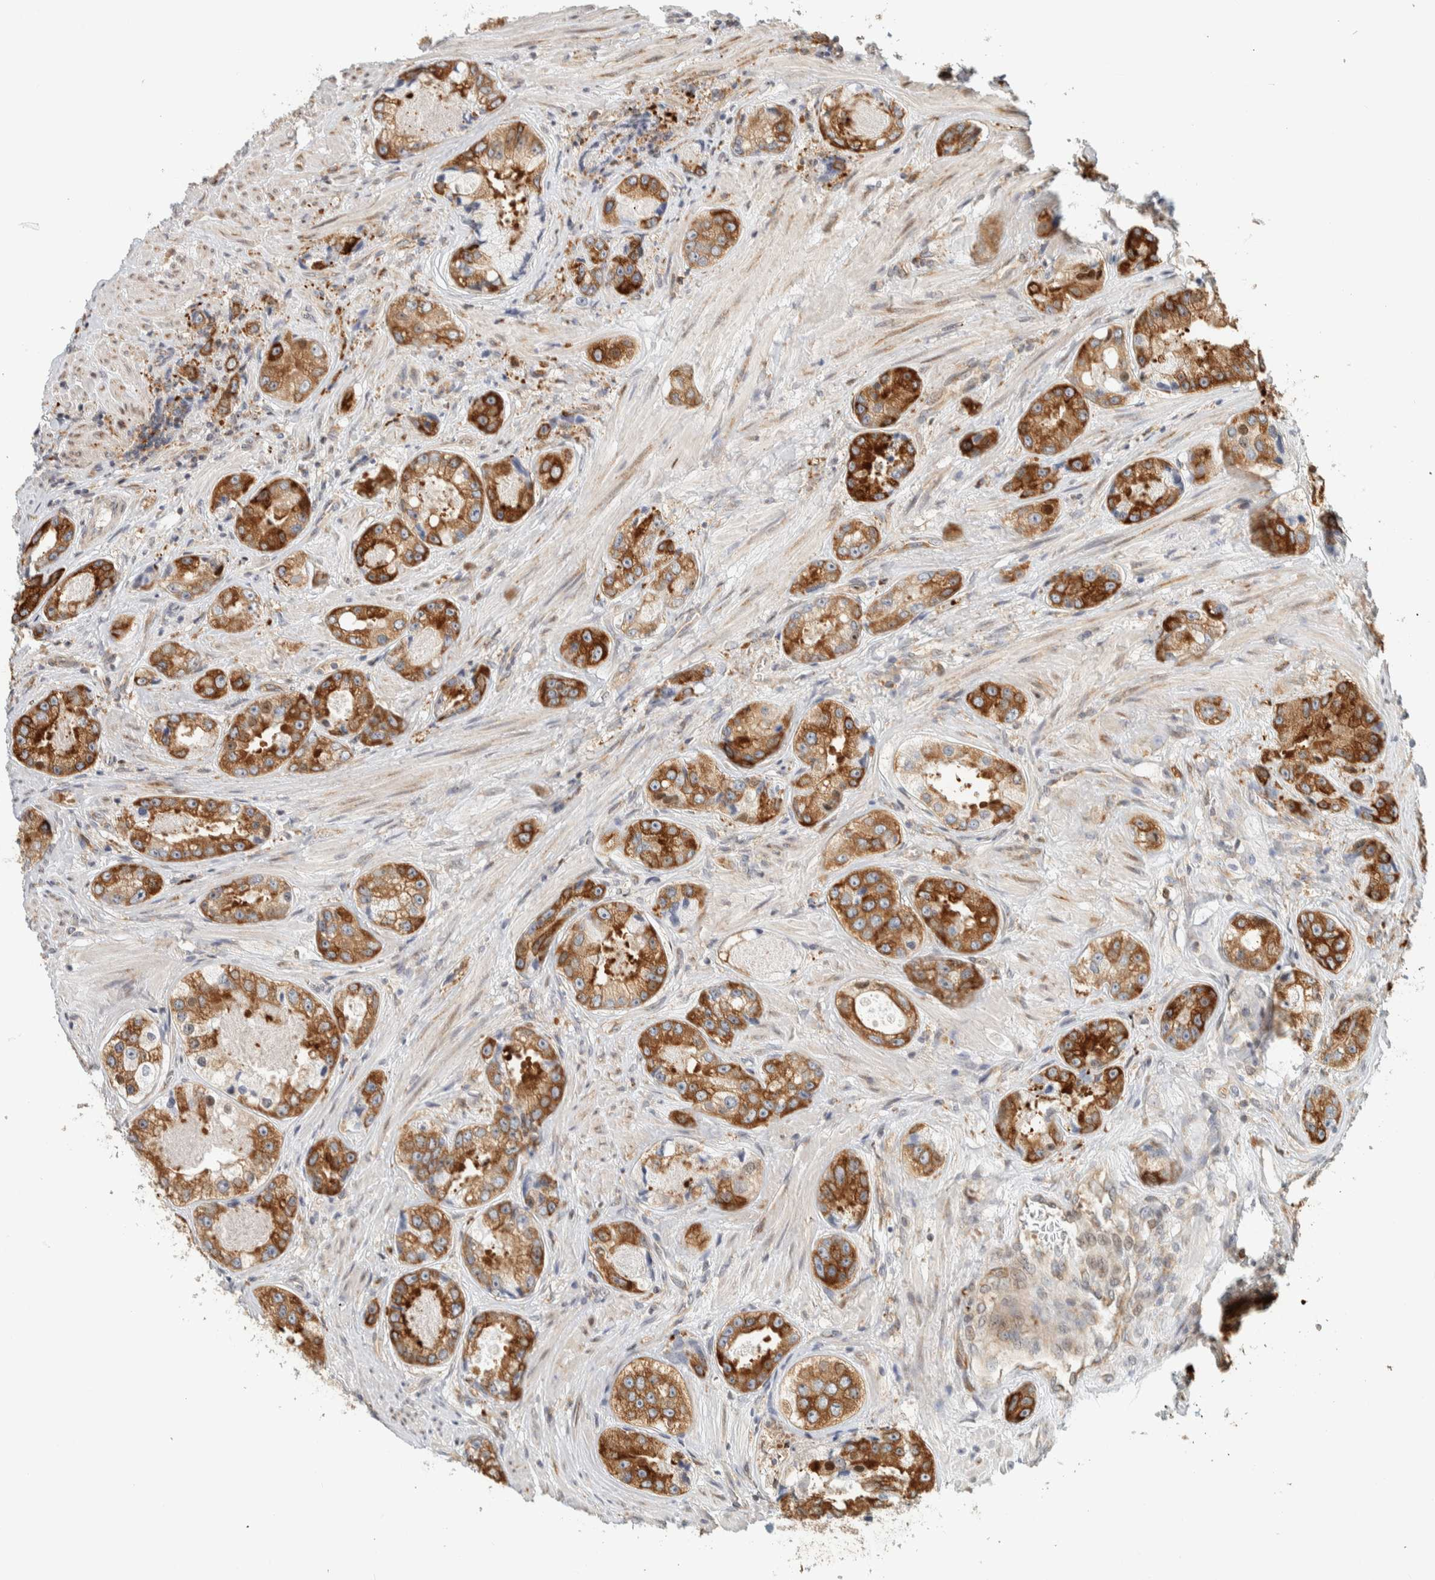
{"staining": {"intensity": "strong", "quantity": ">75%", "location": "cytoplasmic/membranous"}, "tissue": "prostate cancer", "cell_type": "Tumor cells", "image_type": "cancer", "snomed": [{"axis": "morphology", "description": "Adenocarcinoma, High grade"}, {"axis": "topography", "description": "Prostate"}], "caption": "Immunohistochemical staining of prostate cancer shows strong cytoplasmic/membranous protein staining in approximately >75% of tumor cells. (DAB IHC, brown staining for protein, blue staining for nuclei).", "gene": "LLGL2", "patient": {"sex": "male", "age": 61}}